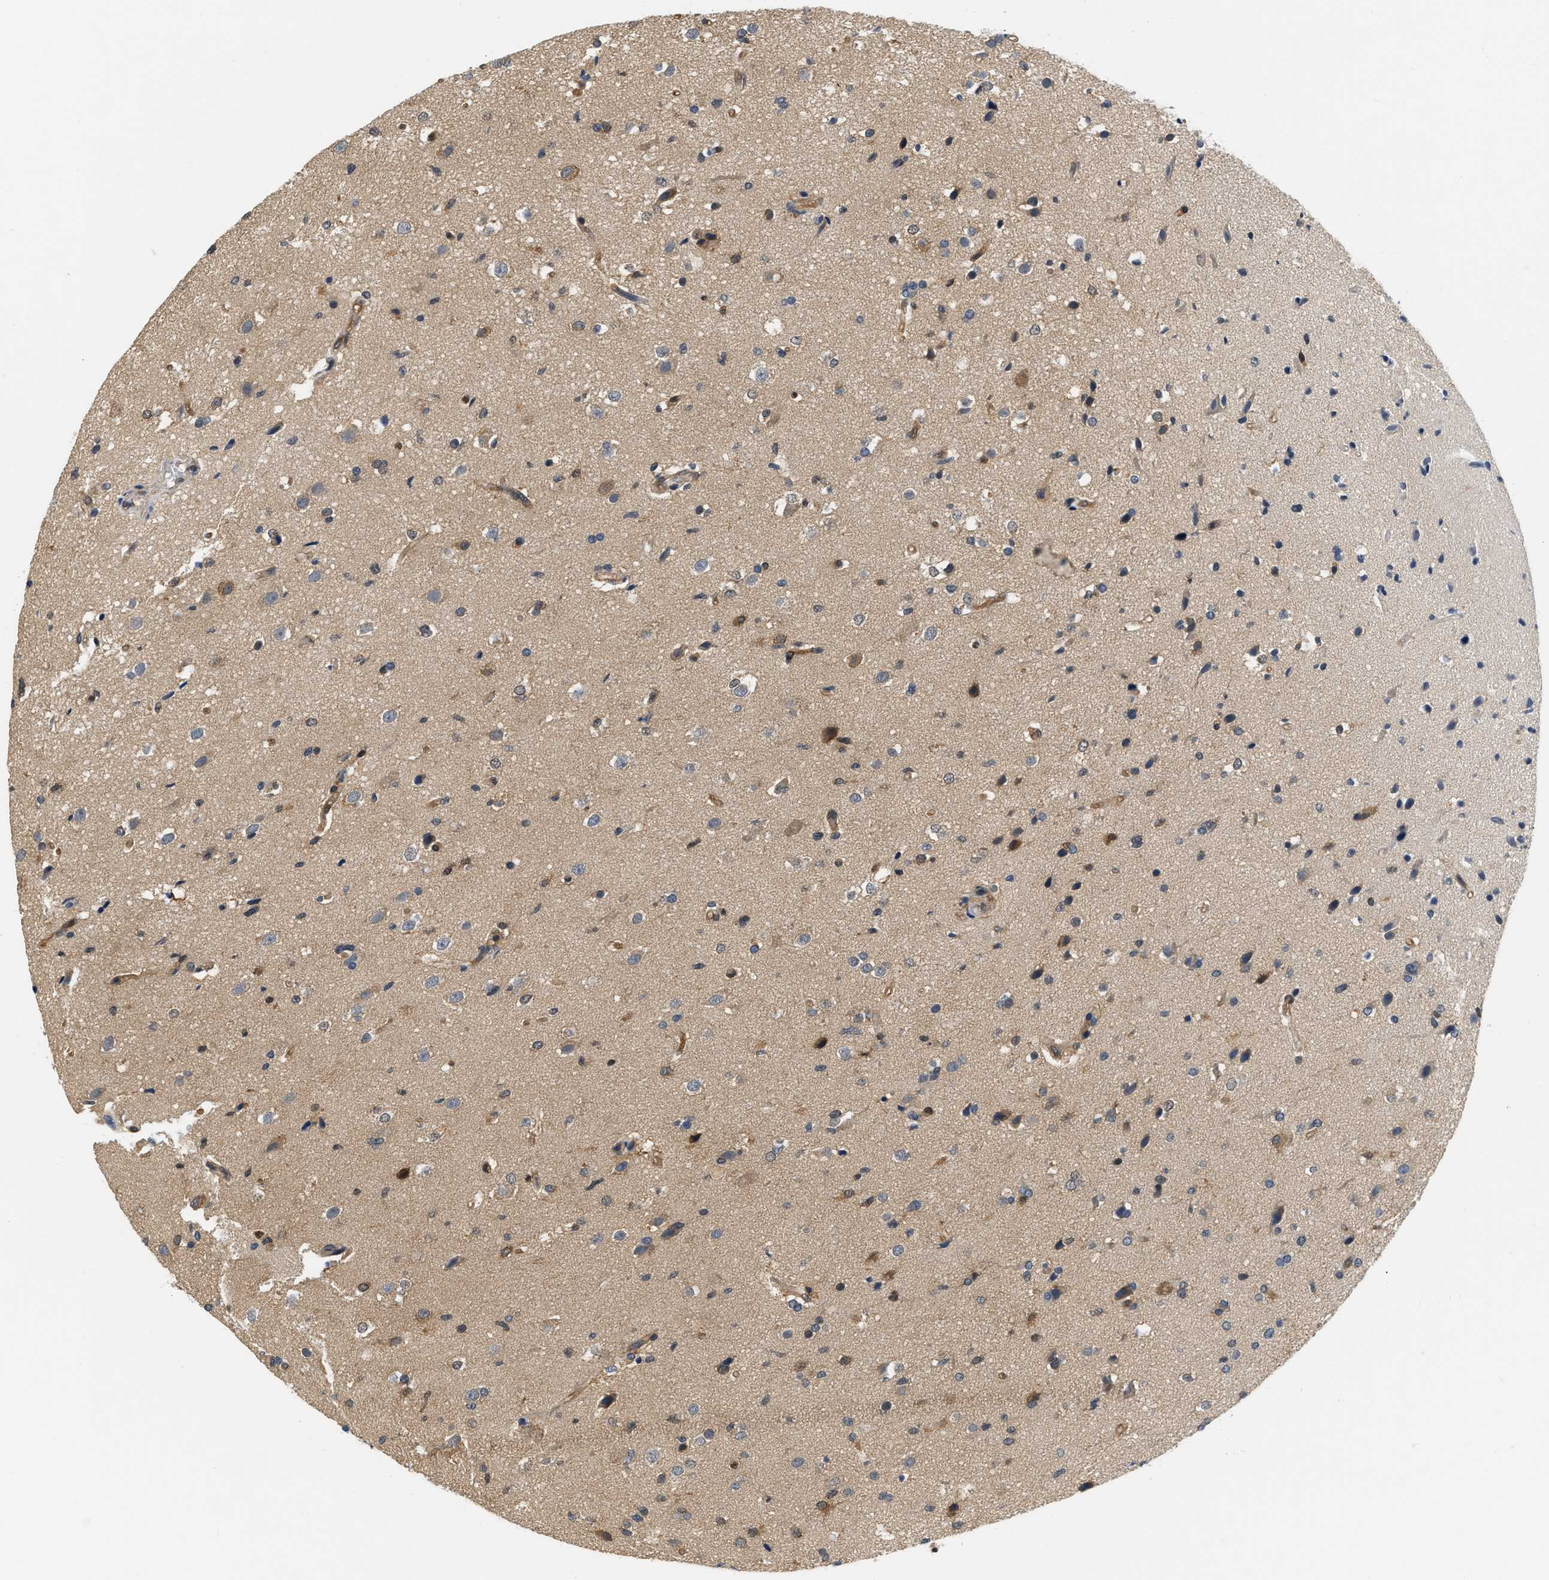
{"staining": {"intensity": "moderate", "quantity": "<25%", "location": "cytoplasmic/membranous"}, "tissue": "glioma", "cell_type": "Tumor cells", "image_type": "cancer", "snomed": [{"axis": "morphology", "description": "Glioma, malignant, High grade"}, {"axis": "topography", "description": "Brain"}], "caption": "Protein expression analysis of human glioma reveals moderate cytoplasmic/membranous positivity in about <25% of tumor cells. (Stains: DAB (3,3'-diaminobenzidine) in brown, nuclei in blue, Microscopy: brightfield microscopy at high magnification).", "gene": "EIF4EBP2", "patient": {"sex": "male", "age": 33}}